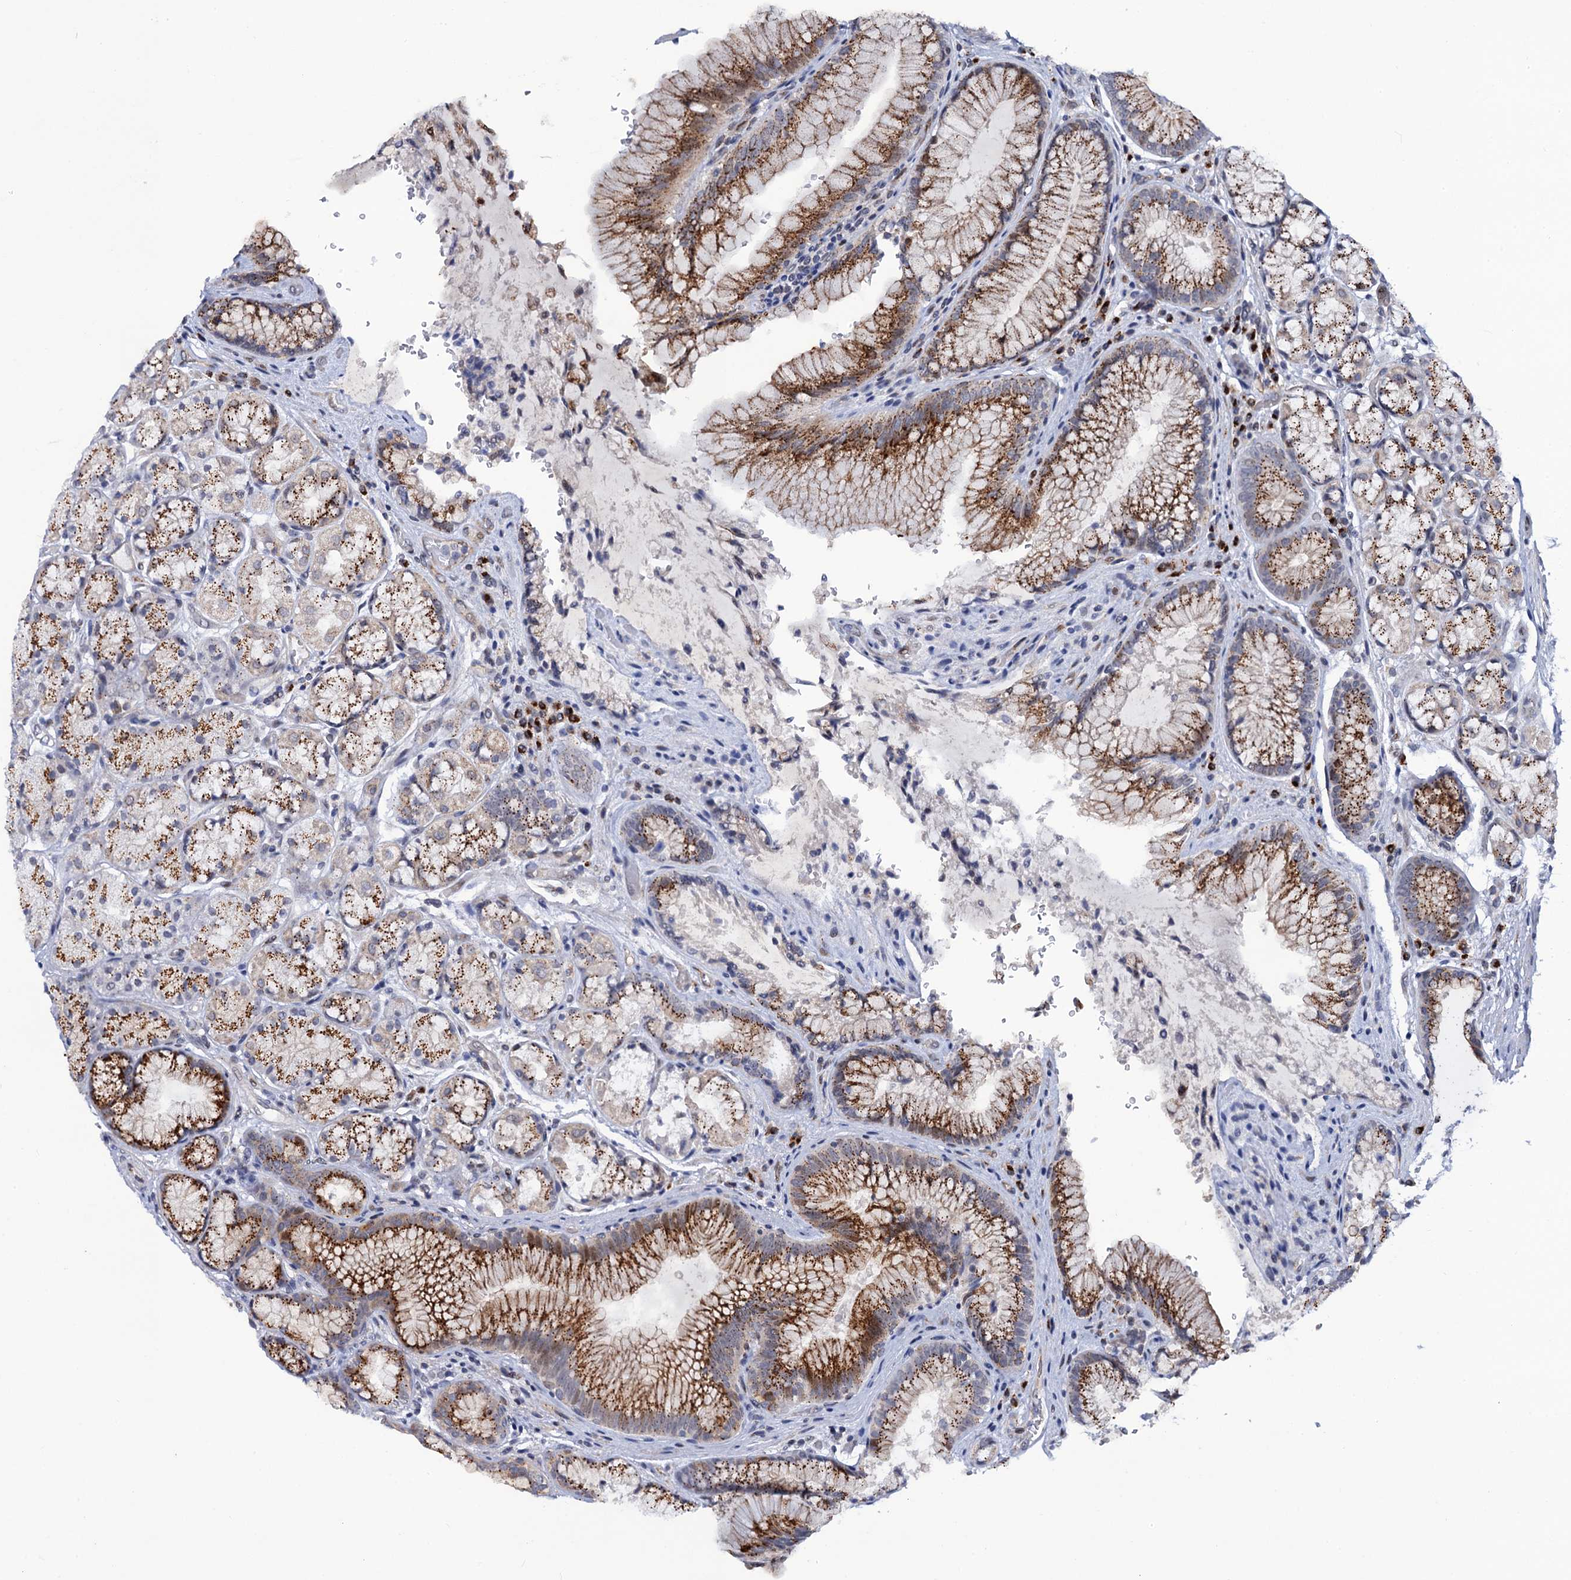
{"staining": {"intensity": "strong", "quantity": ">75%", "location": "cytoplasmic/membranous"}, "tissue": "stomach", "cell_type": "Glandular cells", "image_type": "normal", "snomed": [{"axis": "morphology", "description": "Normal tissue, NOS"}, {"axis": "topography", "description": "Stomach"}], "caption": "DAB (3,3'-diaminobenzidine) immunohistochemical staining of unremarkable human stomach shows strong cytoplasmic/membranous protein staining in approximately >75% of glandular cells.", "gene": "THAP2", "patient": {"sex": "male", "age": 63}}